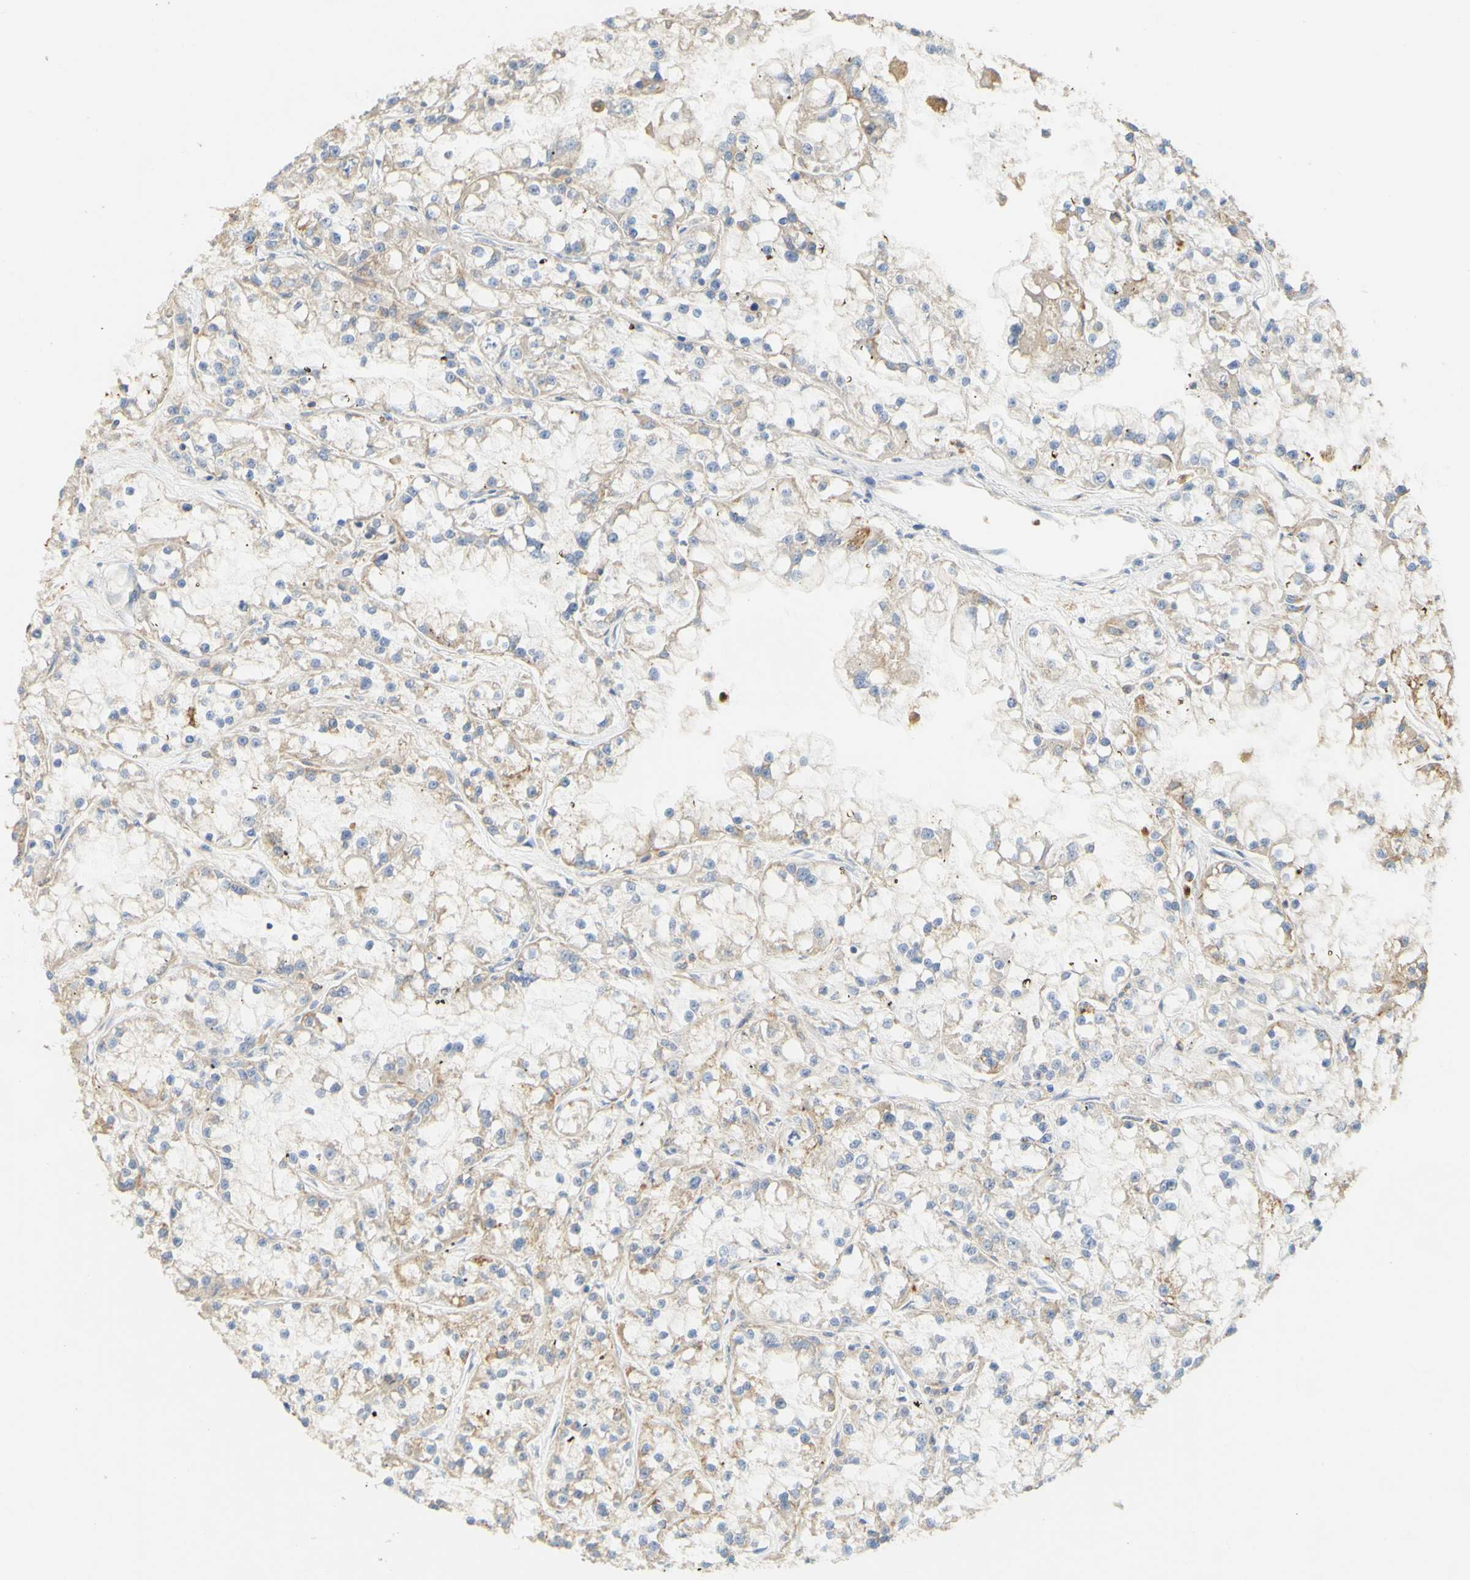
{"staining": {"intensity": "negative", "quantity": "none", "location": "none"}, "tissue": "renal cancer", "cell_type": "Tumor cells", "image_type": "cancer", "snomed": [{"axis": "morphology", "description": "Adenocarcinoma, NOS"}, {"axis": "topography", "description": "Kidney"}], "caption": "Tumor cells are negative for protein expression in human adenocarcinoma (renal).", "gene": "PCDH7", "patient": {"sex": "female", "age": 52}}